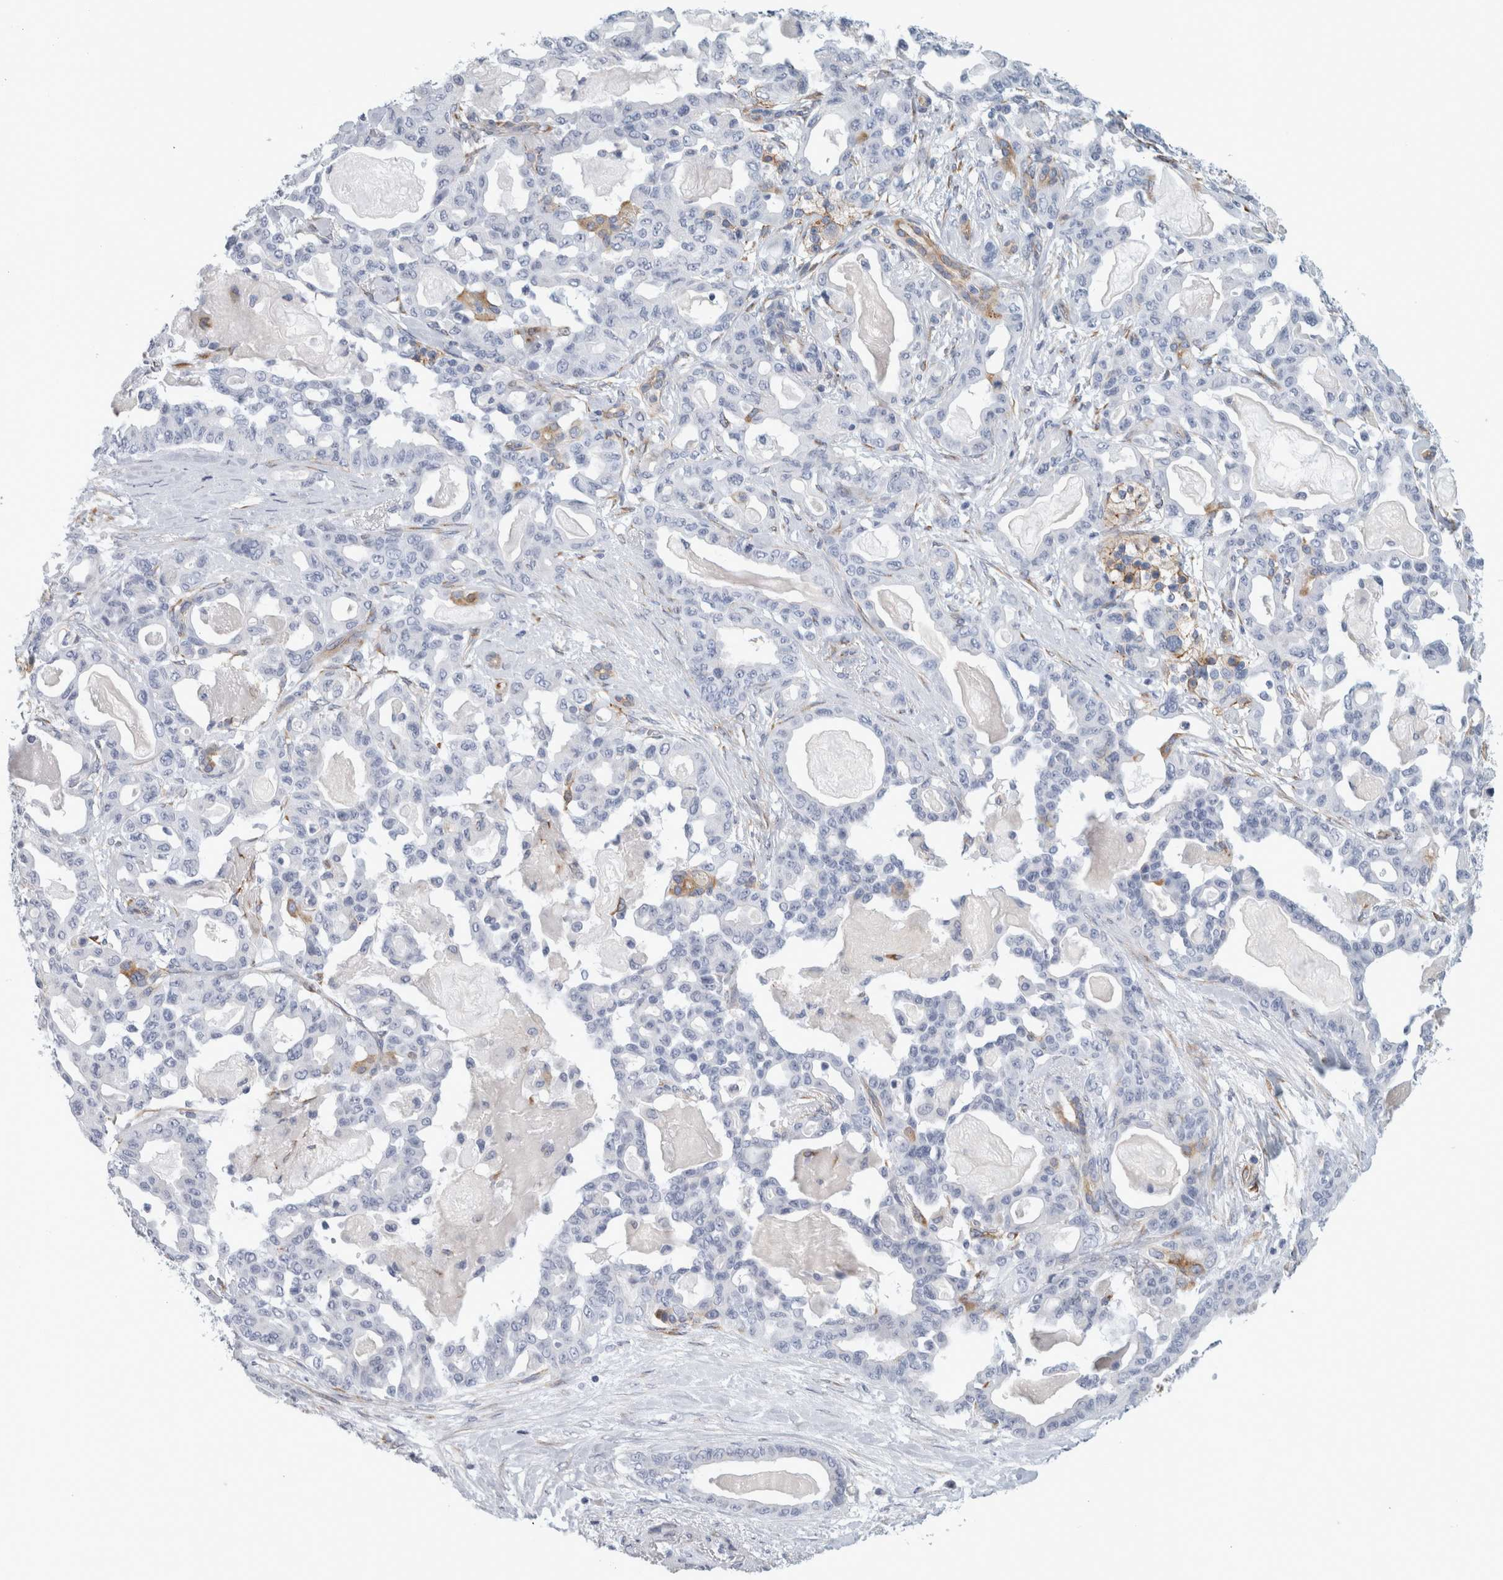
{"staining": {"intensity": "negative", "quantity": "none", "location": "none"}, "tissue": "pancreatic cancer", "cell_type": "Tumor cells", "image_type": "cancer", "snomed": [{"axis": "morphology", "description": "Adenocarcinoma, NOS"}, {"axis": "topography", "description": "Pancreas"}], "caption": "This micrograph is of pancreatic cancer stained with immunohistochemistry (IHC) to label a protein in brown with the nuclei are counter-stained blue. There is no positivity in tumor cells.", "gene": "B3GNT3", "patient": {"sex": "male", "age": 63}}